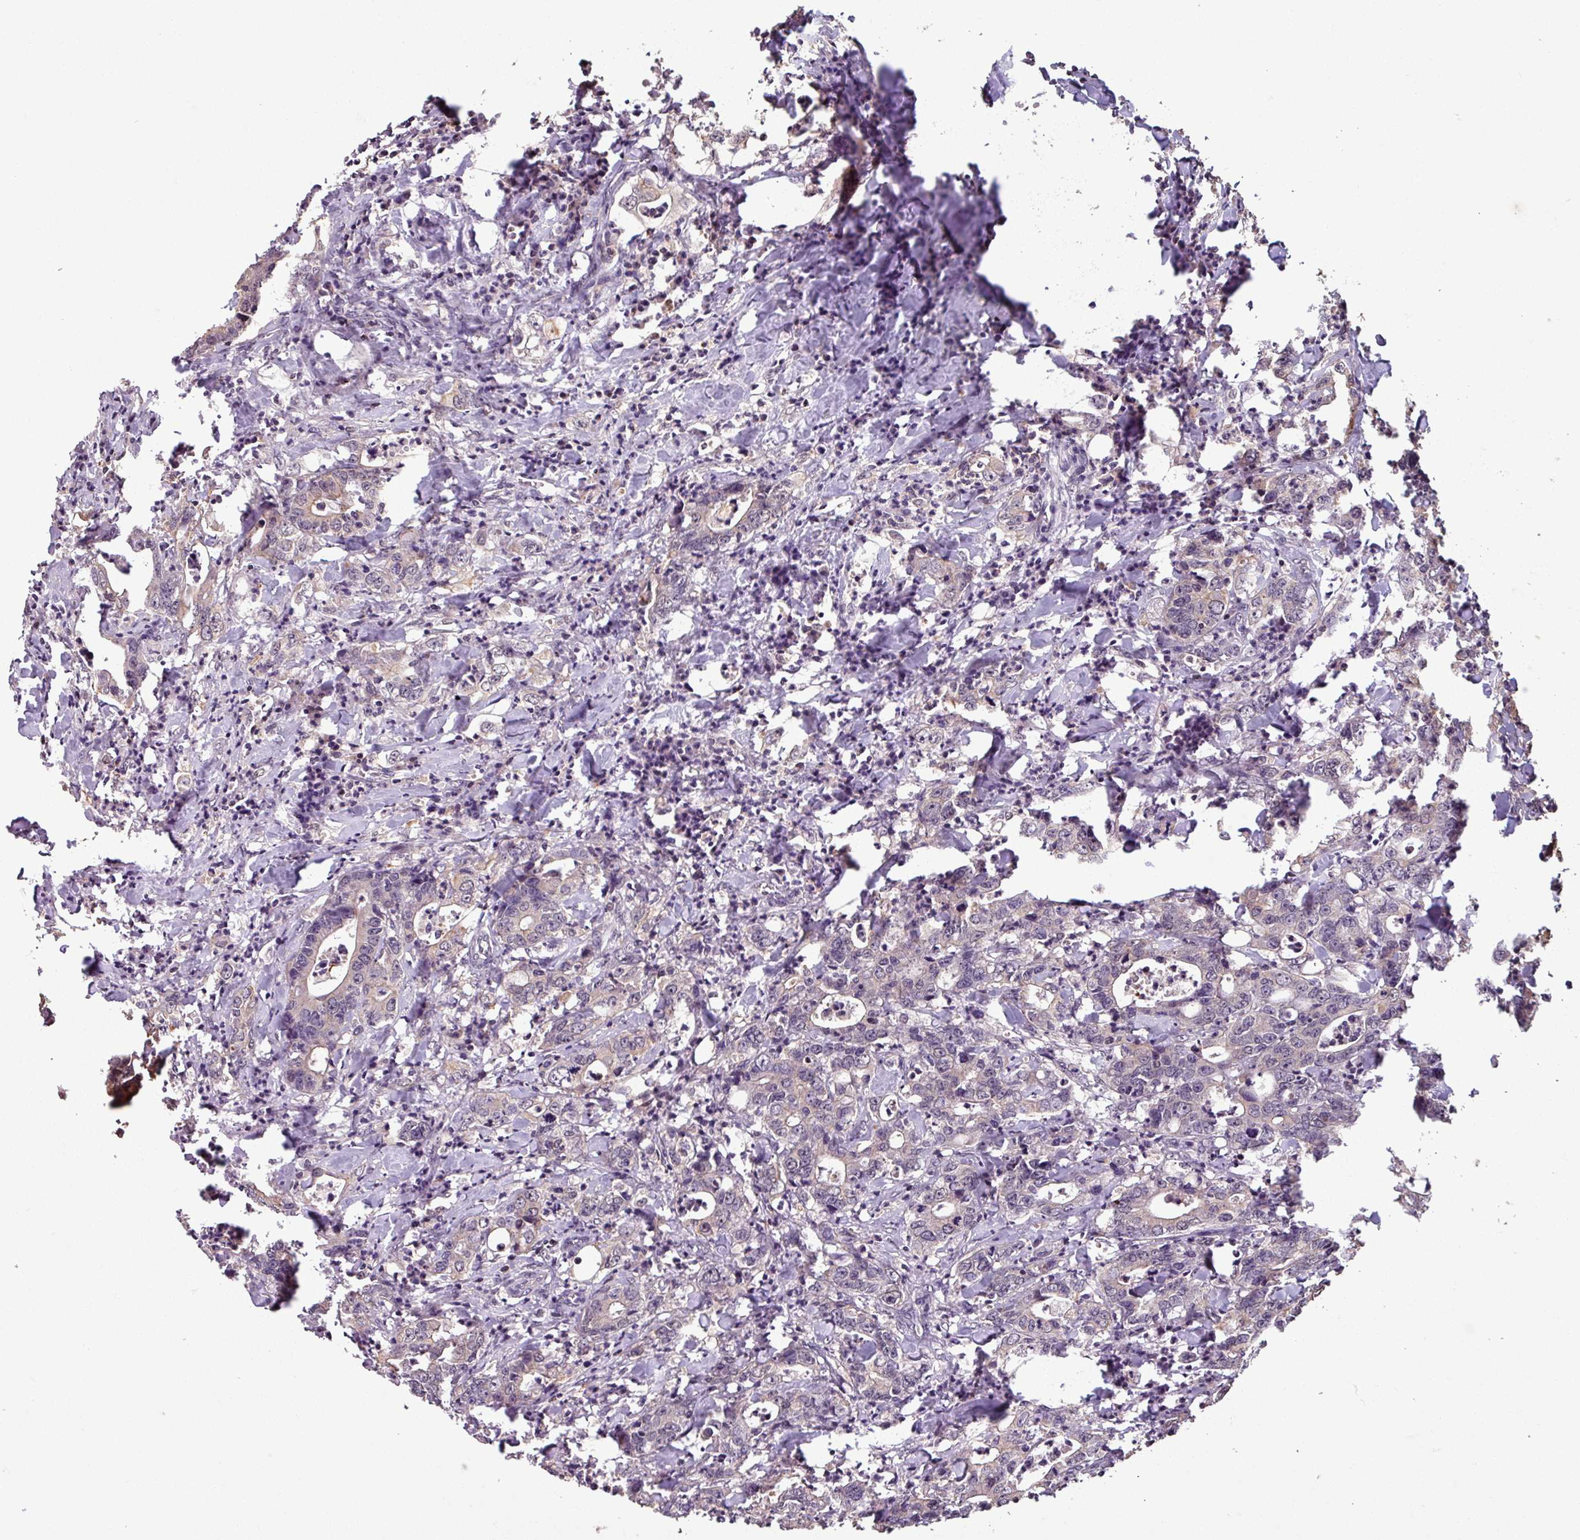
{"staining": {"intensity": "weak", "quantity": "<25%", "location": "cytoplasmic/membranous"}, "tissue": "colorectal cancer", "cell_type": "Tumor cells", "image_type": "cancer", "snomed": [{"axis": "morphology", "description": "Adenocarcinoma, NOS"}, {"axis": "topography", "description": "Colon"}], "caption": "Tumor cells show no significant protein expression in adenocarcinoma (colorectal). (Brightfield microscopy of DAB immunohistochemistry at high magnification).", "gene": "OR6B1", "patient": {"sex": "female", "age": 75}}